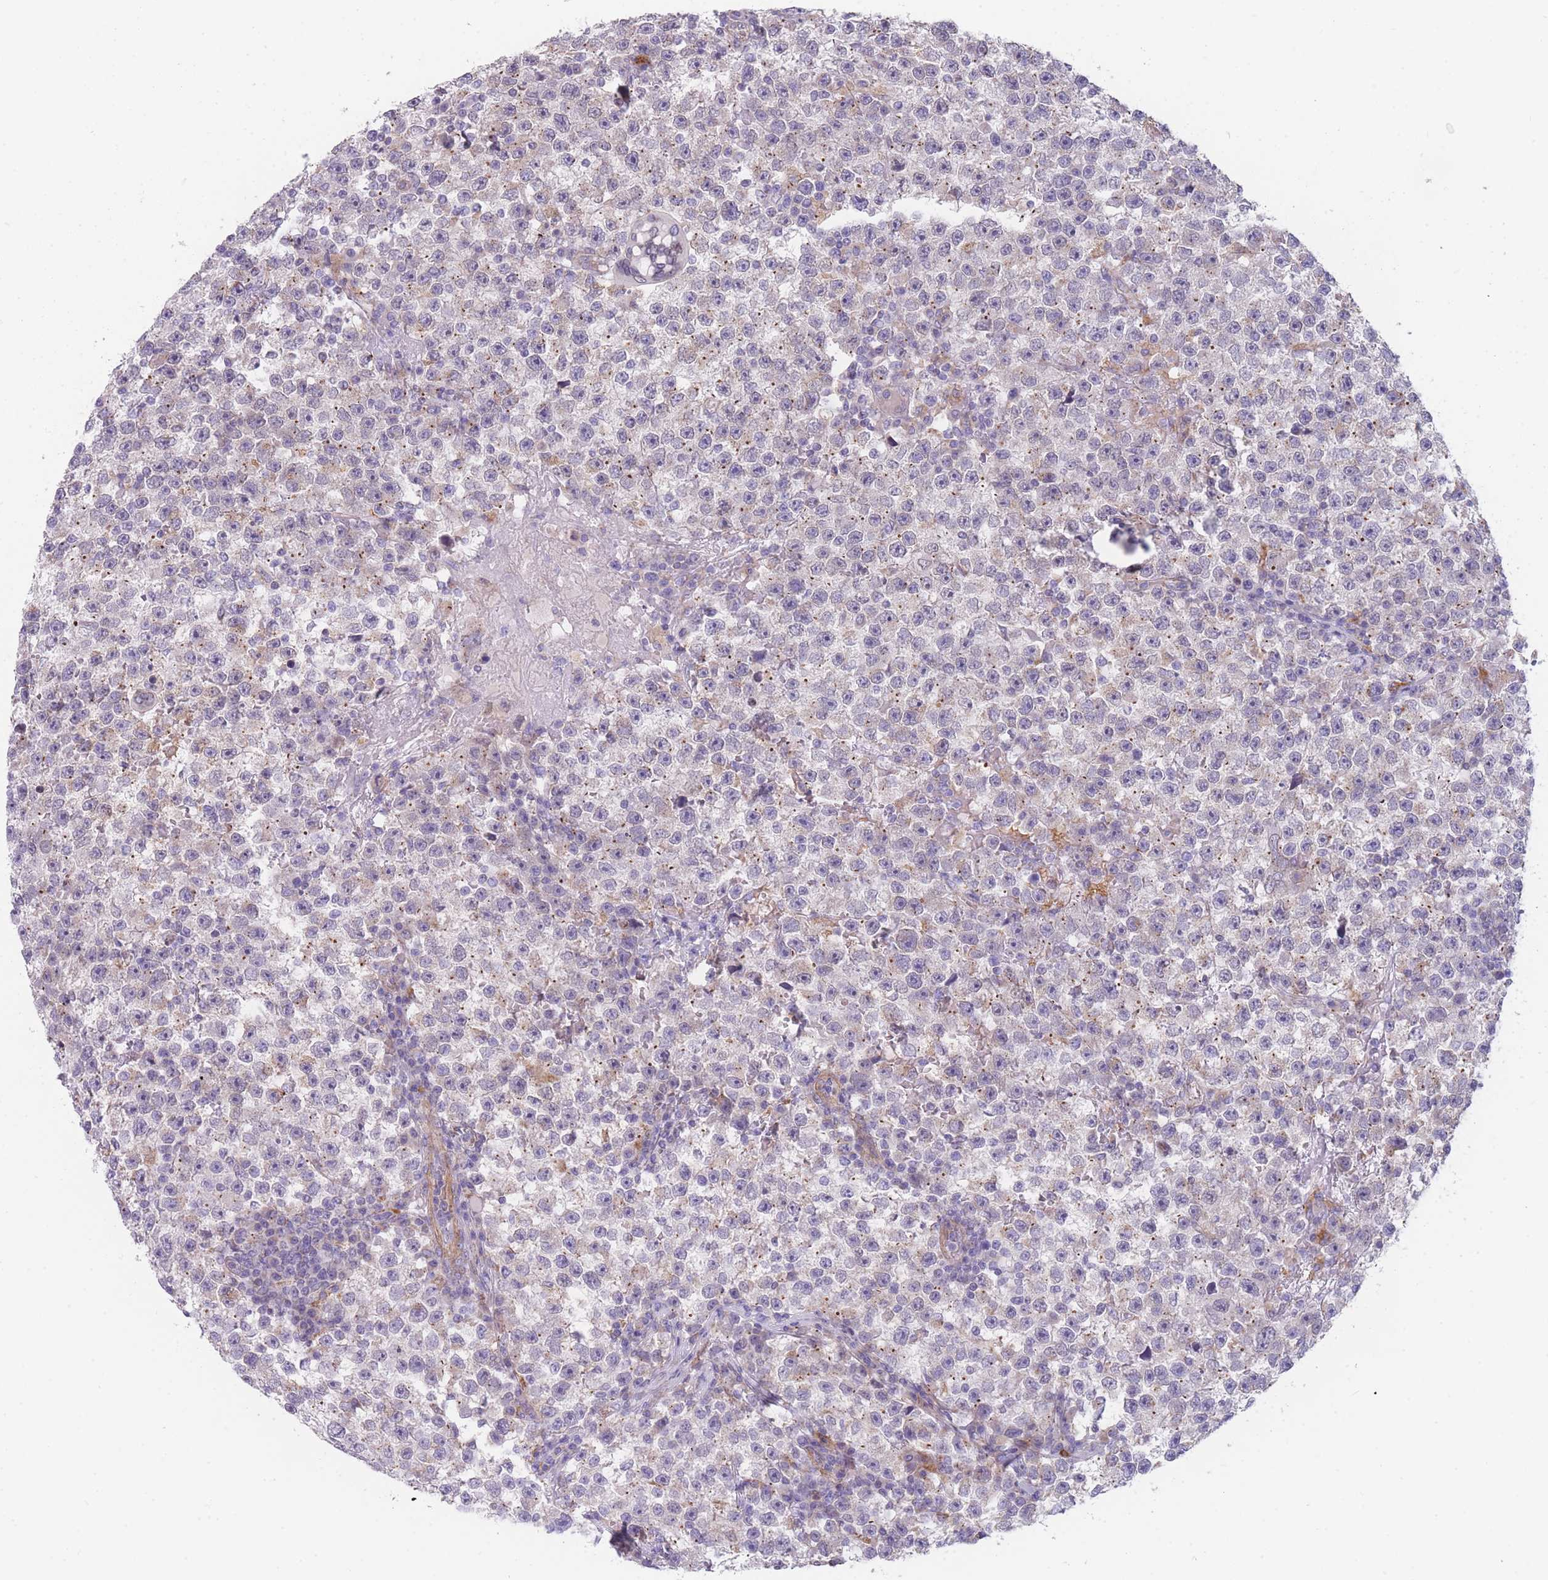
{"staining": {"intensity": "negative", "quantity": "none", "location": "none"}, "tissue": "testis cancer", "cell_type": "Tumor cells", "image_type": "cancer", "snomed": [{"axis": "morphology", "description": "Seminoma, NOS"}, {"axis": "topography", "description": "Testis"}], "caption": "A high-resolution micrograph shows IHC staining of testis cancer (seminoma), which displays no significant expression in tumor cells.", "gene": "SMPD4", "patient": {"sex": "male", "age": 22}}